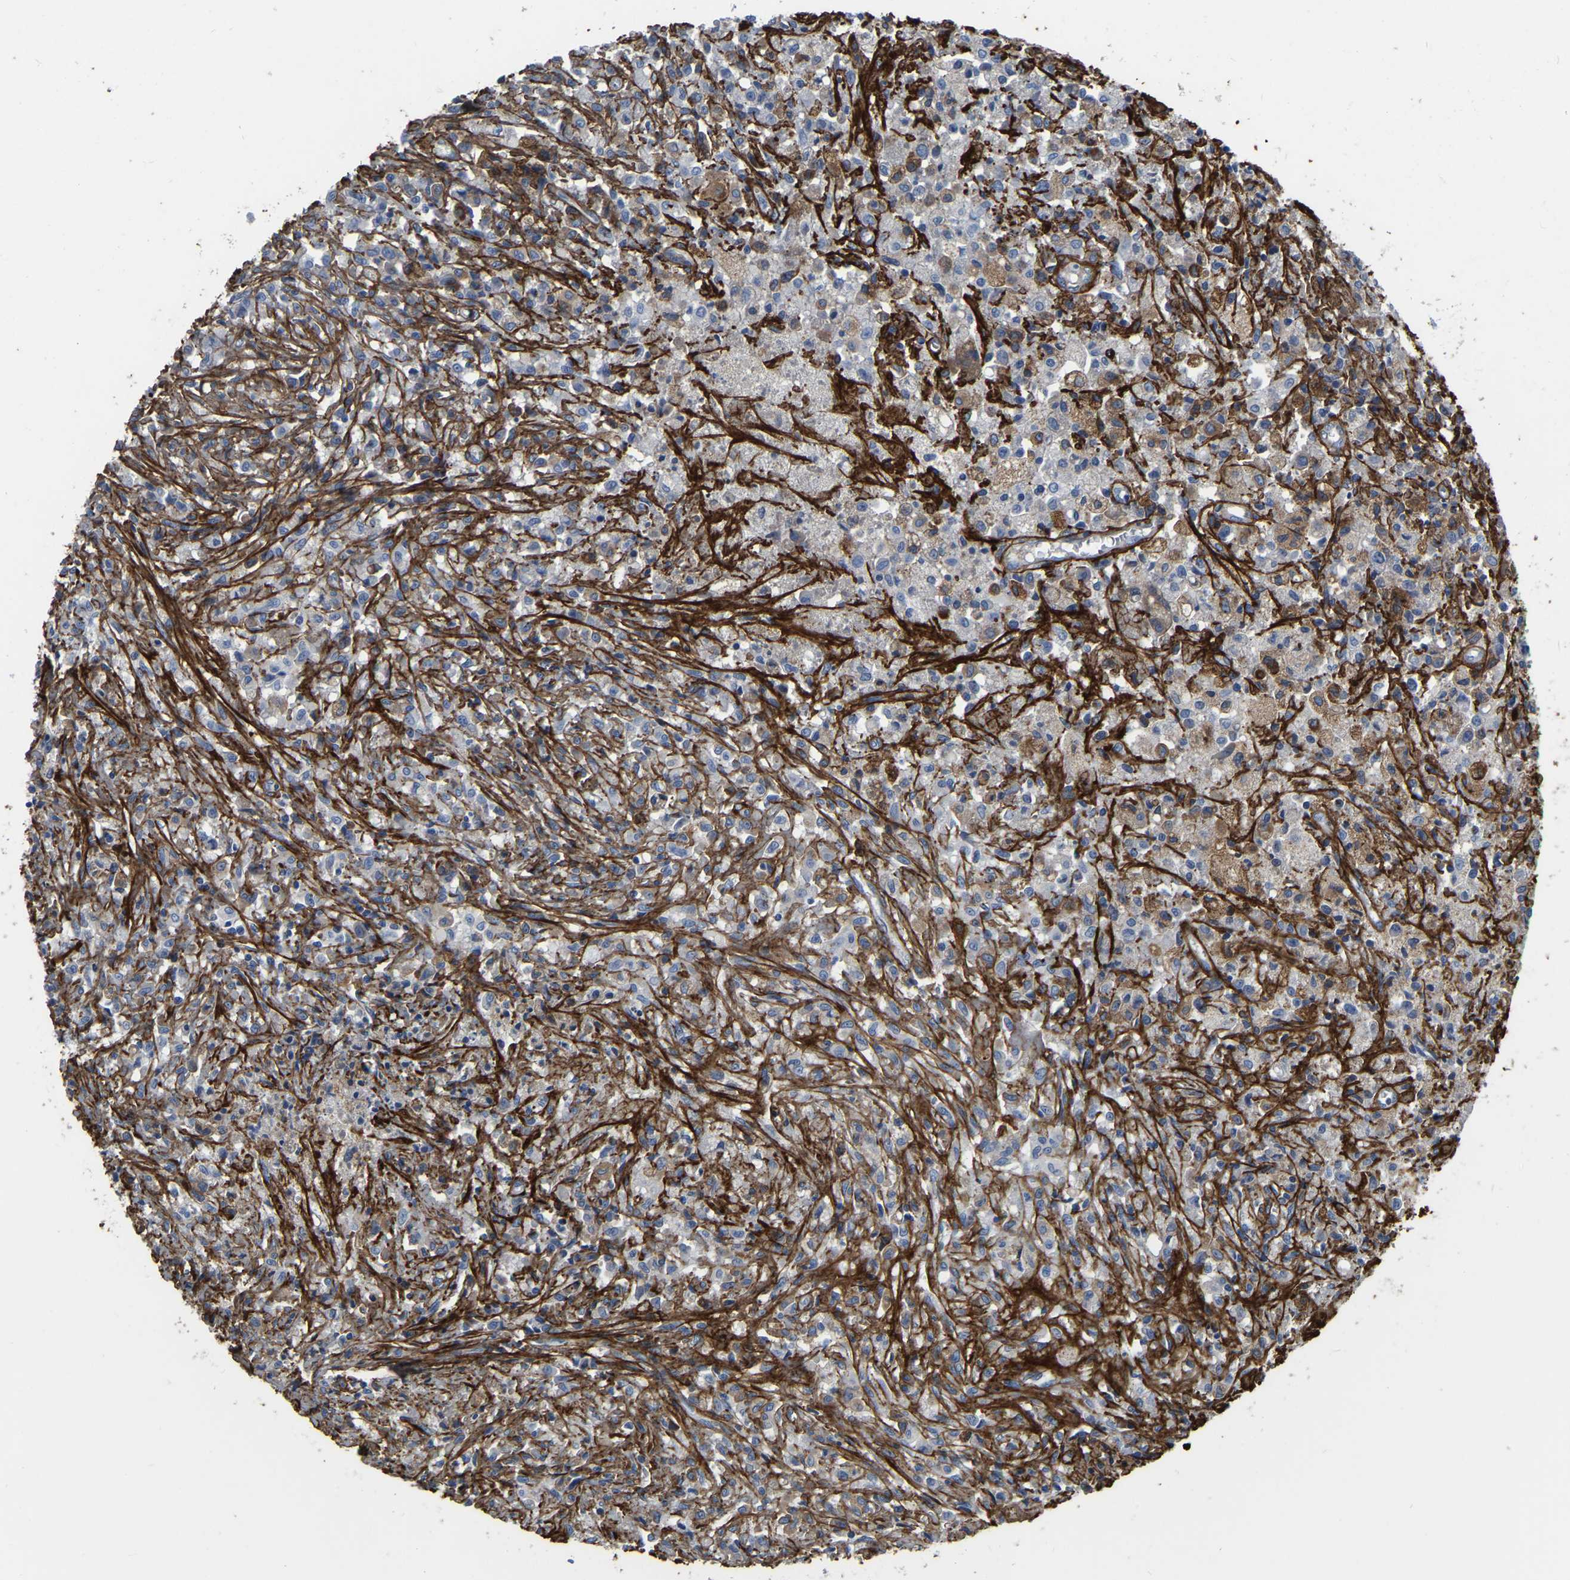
{"staining": {"intensity": "negative", "quantity": "none", "location": "none"}, "tissue": "testis cancer", "cell_type": "Tumor cells", "image_type": "cancer", "snomed": [{"axis": "morphology", "description": "Carcinoma, Embryonal, NOS"}, {"axis": "topography", "description": "Testis"}], "caption": "A high-resolution image shows immunohistochemistry (IHC) staining of testis cancer (embryonal carcinoma), which shows no significant staining in tumor cells.", "gene": "COL6A1", "patient": {"sex": "male", "age": 2}}